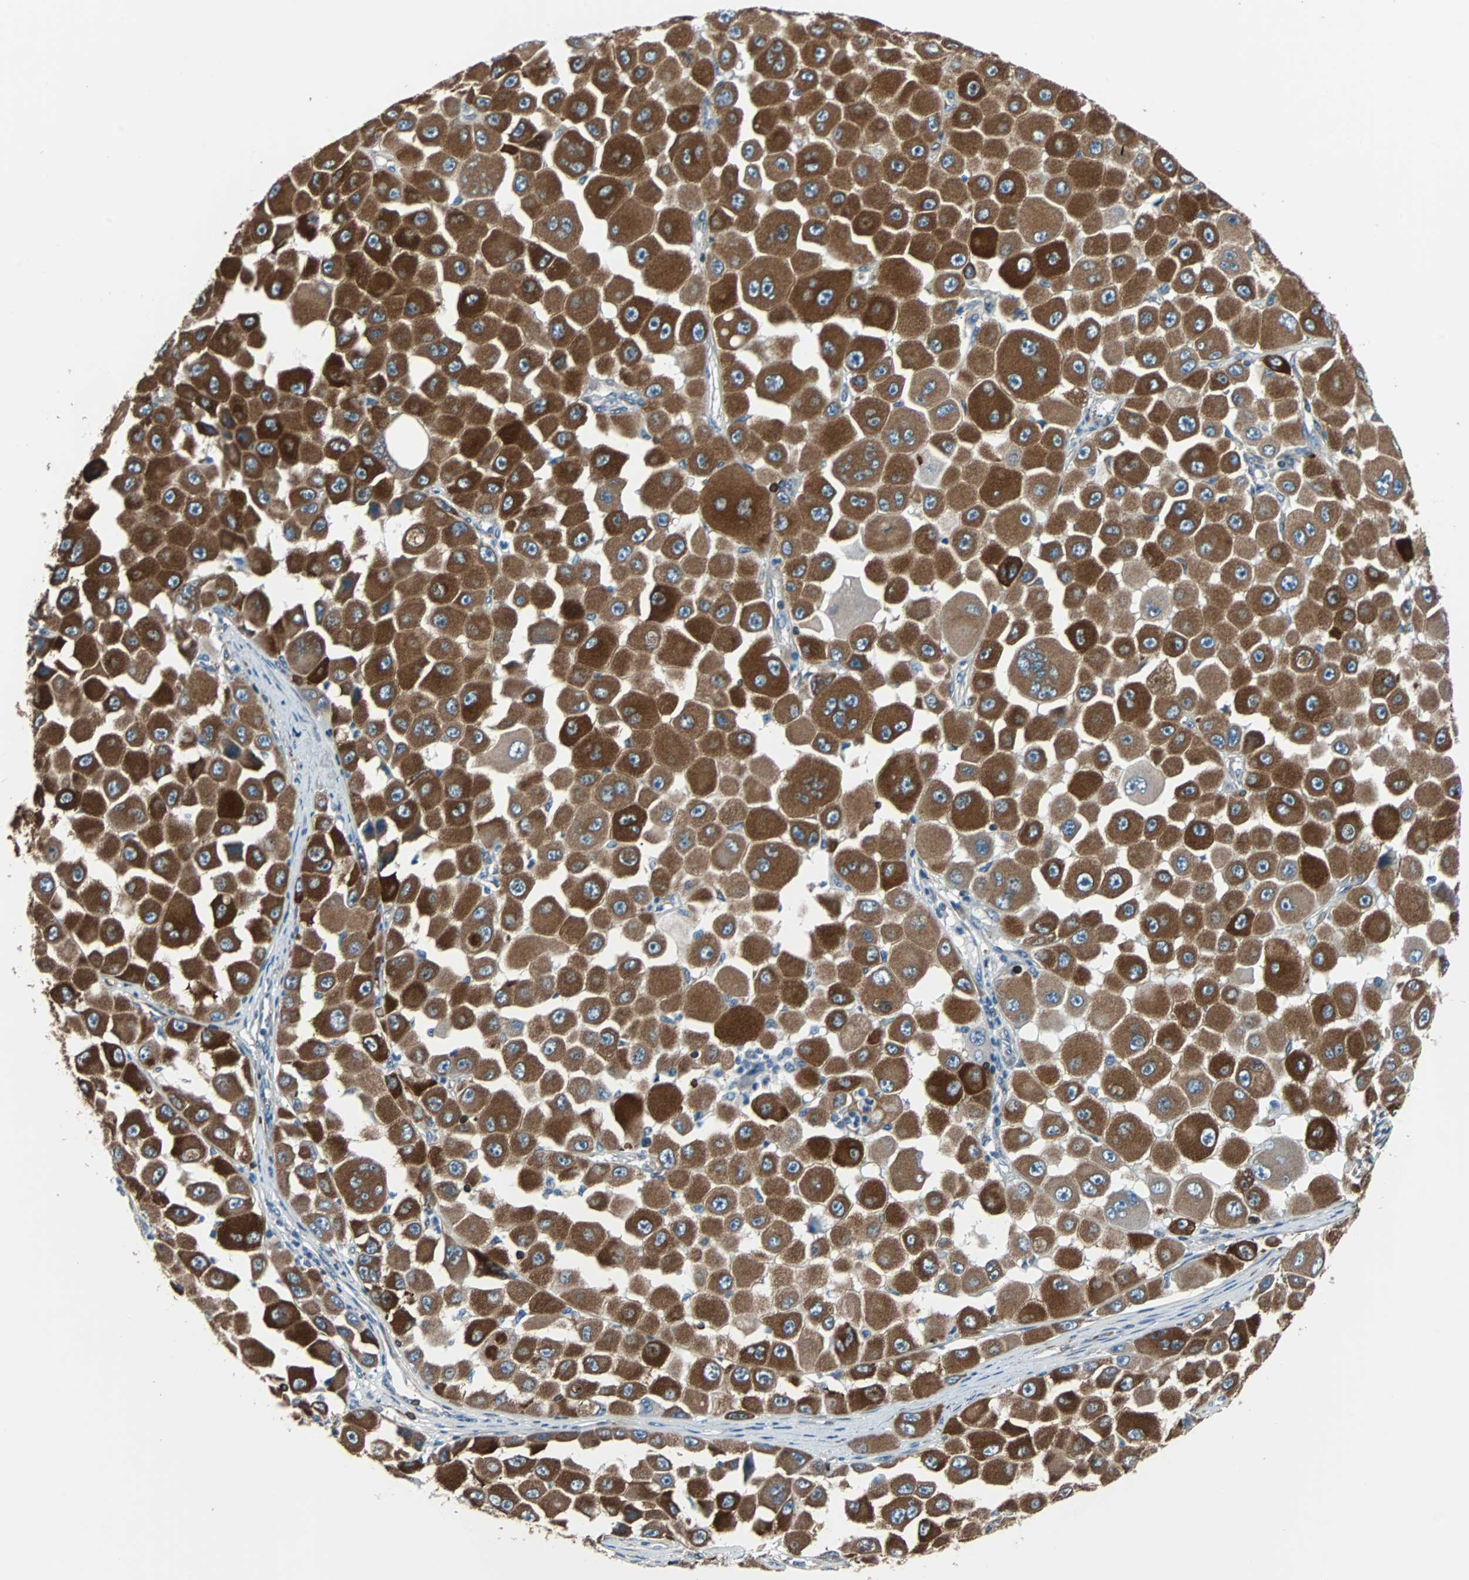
{"staining": {"intensity": "strong", "quantity": ">75%", "location": "cytoplasmic/membranous"}, "tissue": "melanoma", "cell_type": "Tumor cells", "image_type": "cancer", "snomed": [{"axis": "morphology", "description": "Malignant melanoma, NOS"}, {"axis": "topography", "description": "Skin"}], "caption": "Brown immunohistochemical staining in melanoma reveals strong cytoplasmic/membranous staining in approximately >75% of tumor cells.", "gene": "PBXIP1", "patient": {"sex": "female", "age": 81}}